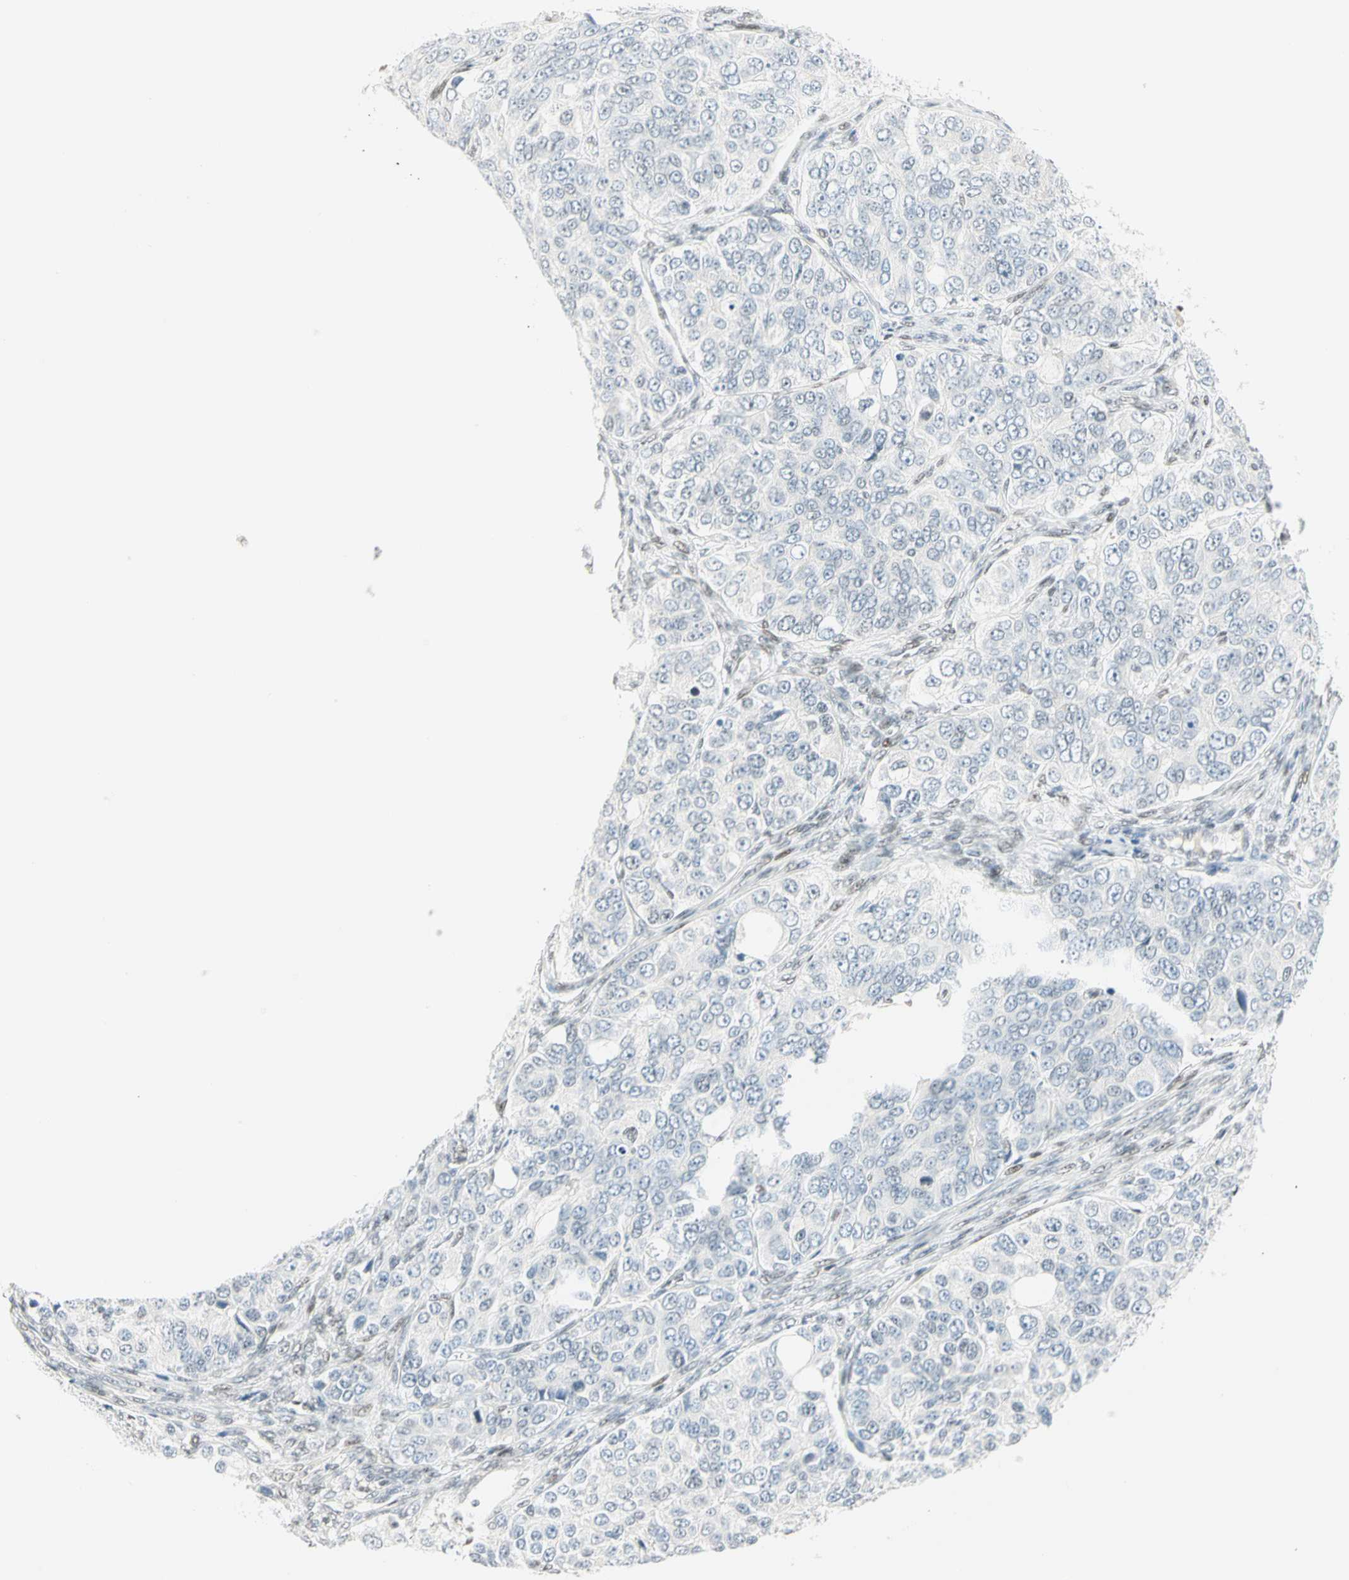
{"staining": {"intensity": "negative", "quantity": "none", "location": "none"}, "tissue": "ovarian cancer", "cell_type": "Tumor cells", "image_type": "cancer", "snomed": [{"axis": "morphology", "description": "Carcinoma, endometroid"}, {"axis": "topography", "description": "Ovary"}], "caption": "An immunohistochemistry (IHC) micrograph of ovarian cancer (endometroid carcinoma) is shown. There is no staining in tumor cells of ovarian cancer (endometroid carcinoma).", "gene": "PKNOX1", "patient": {"sex": "female", "age": 51}}